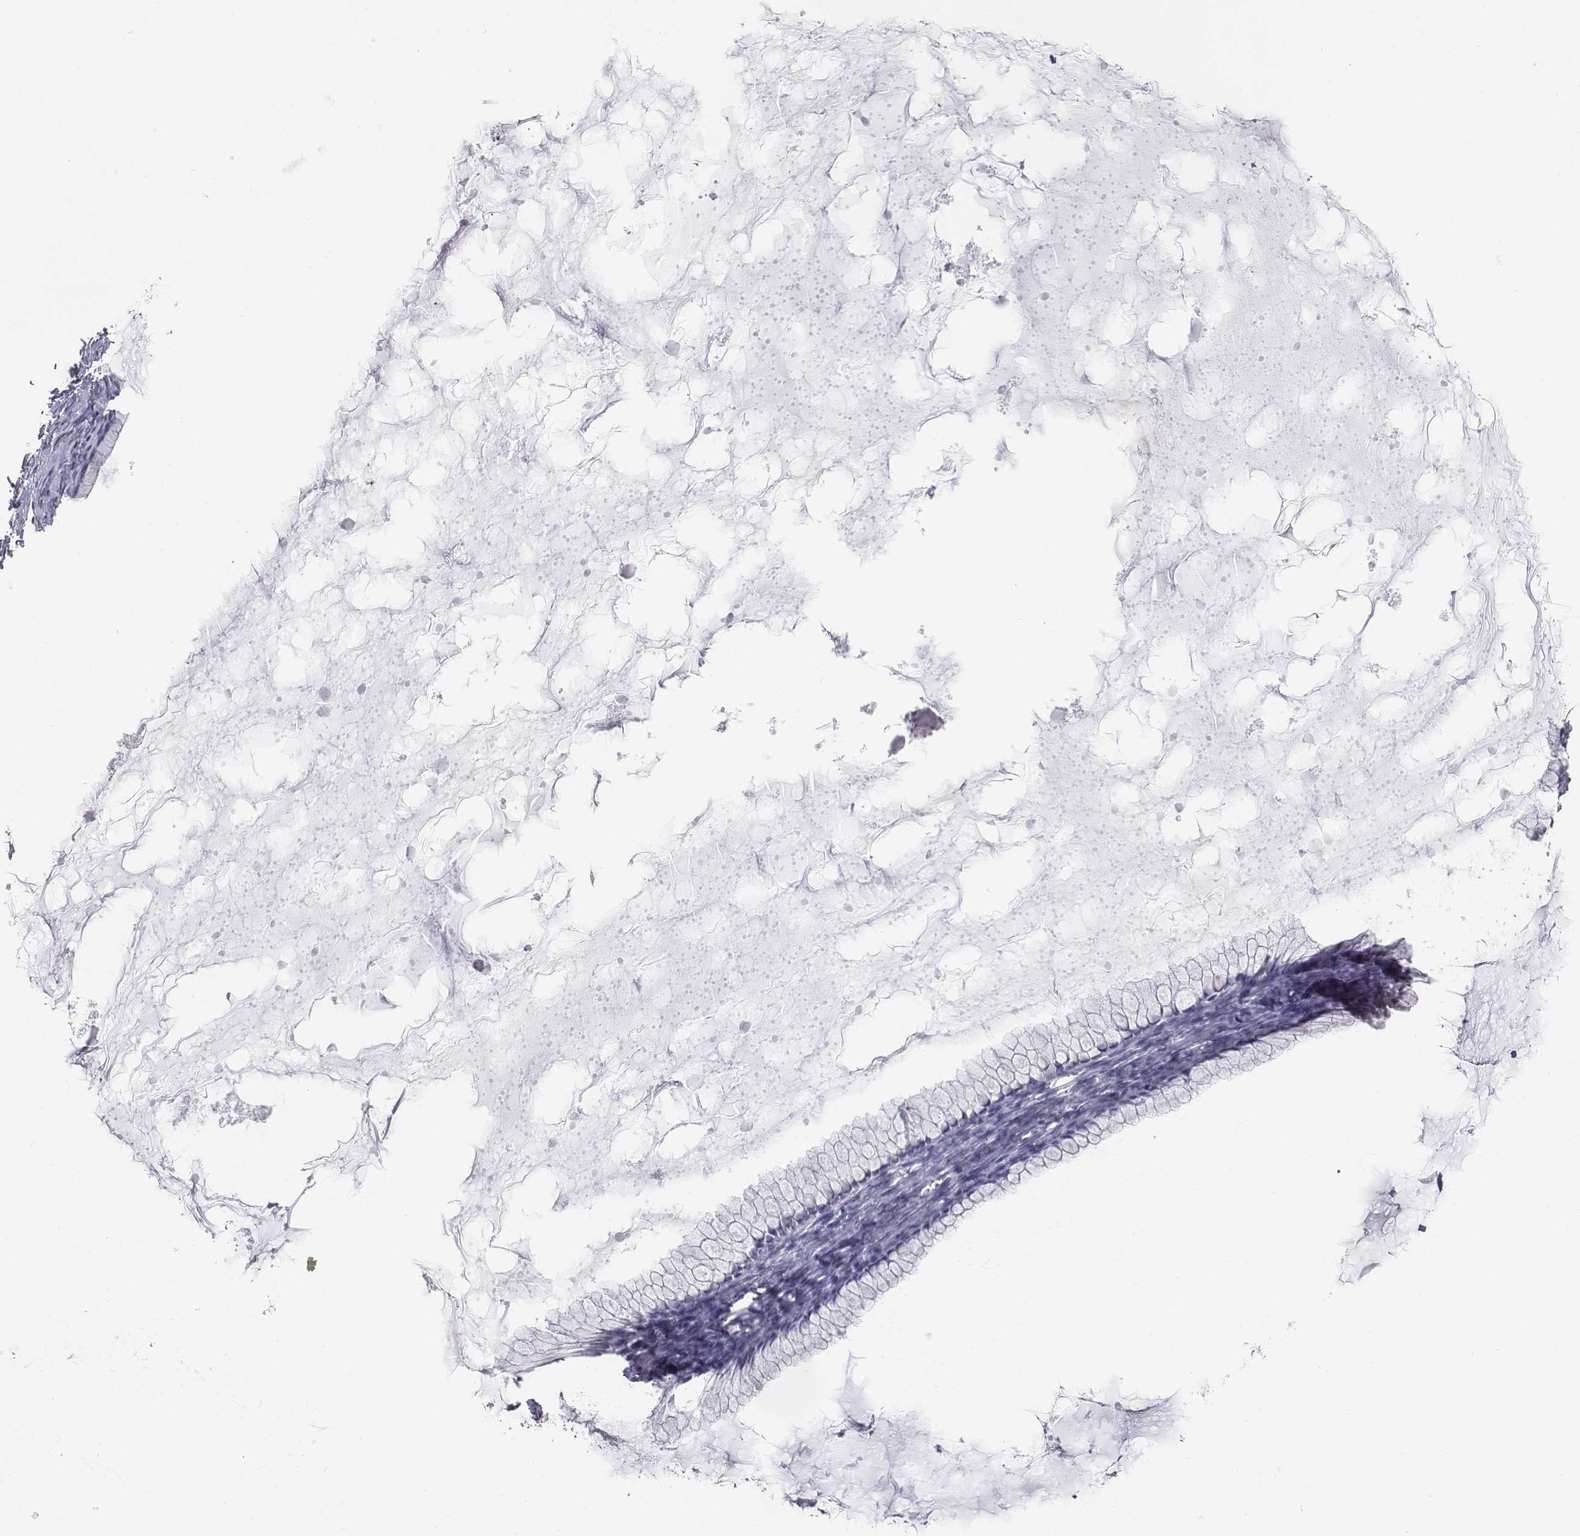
{"staining": {"intensity": "negative", "quantity": "none", "location": "none"}, "tissue": "ovarian cancer", "cell_type": "Tumor cells", "image_type": "cancer", "snomed": [{"axis": "morphology", "description": "Cystadenocarcinoma, mucinous, NOS"}, {"axis": "topography", "description": "Ovary"}], "caption": "This is a micrograph of immunohistochemistry staining of ovarian cancer (mucinous cystadenocarcinoma), which shows no staining in tumor cells.", "gene": "BARHL1", "patient": {"sex": "female", "age": 41}}